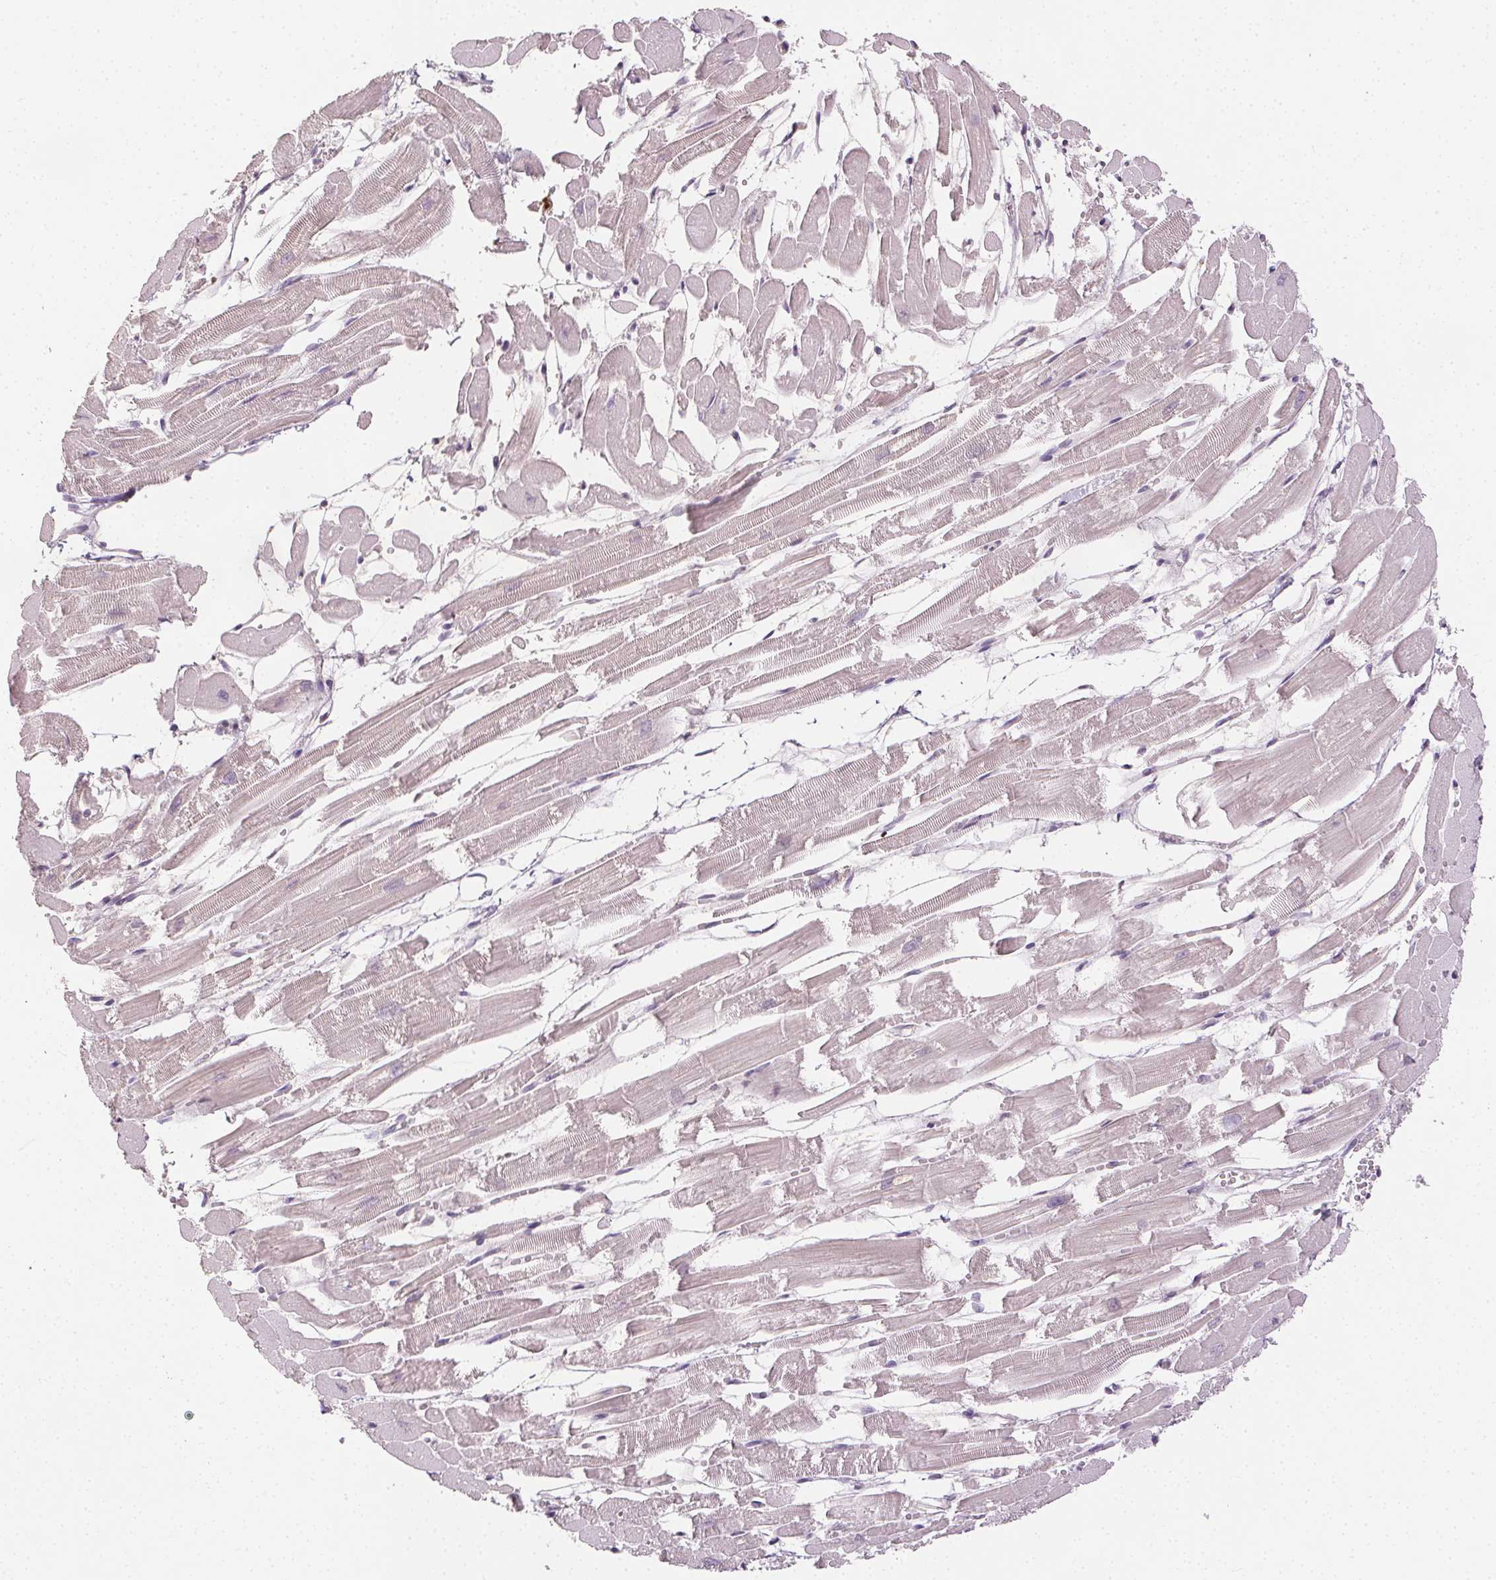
{"staining": {"intensity": "negative", "quantity": "none", "location": "none"}, "tissue": "heart muscle", "cell_type": "Cardiomyocytes", "image_type": "normal", "snomed": [{"axis": "morphology", "description": "Normal tissue, NOS"}, {"axis": "topography", "description": "Heart"}], "caption": "Immunohistochemistry (IHC) of unremarkable human heart muscle demonstrates no positivity in cardiomyocytes. (DAB (3,3'-diaminobenzidine) IHC with hematoxylin counter stain).", "gene": "ANLN", "patient": {"sex": "female", "age": 52}}